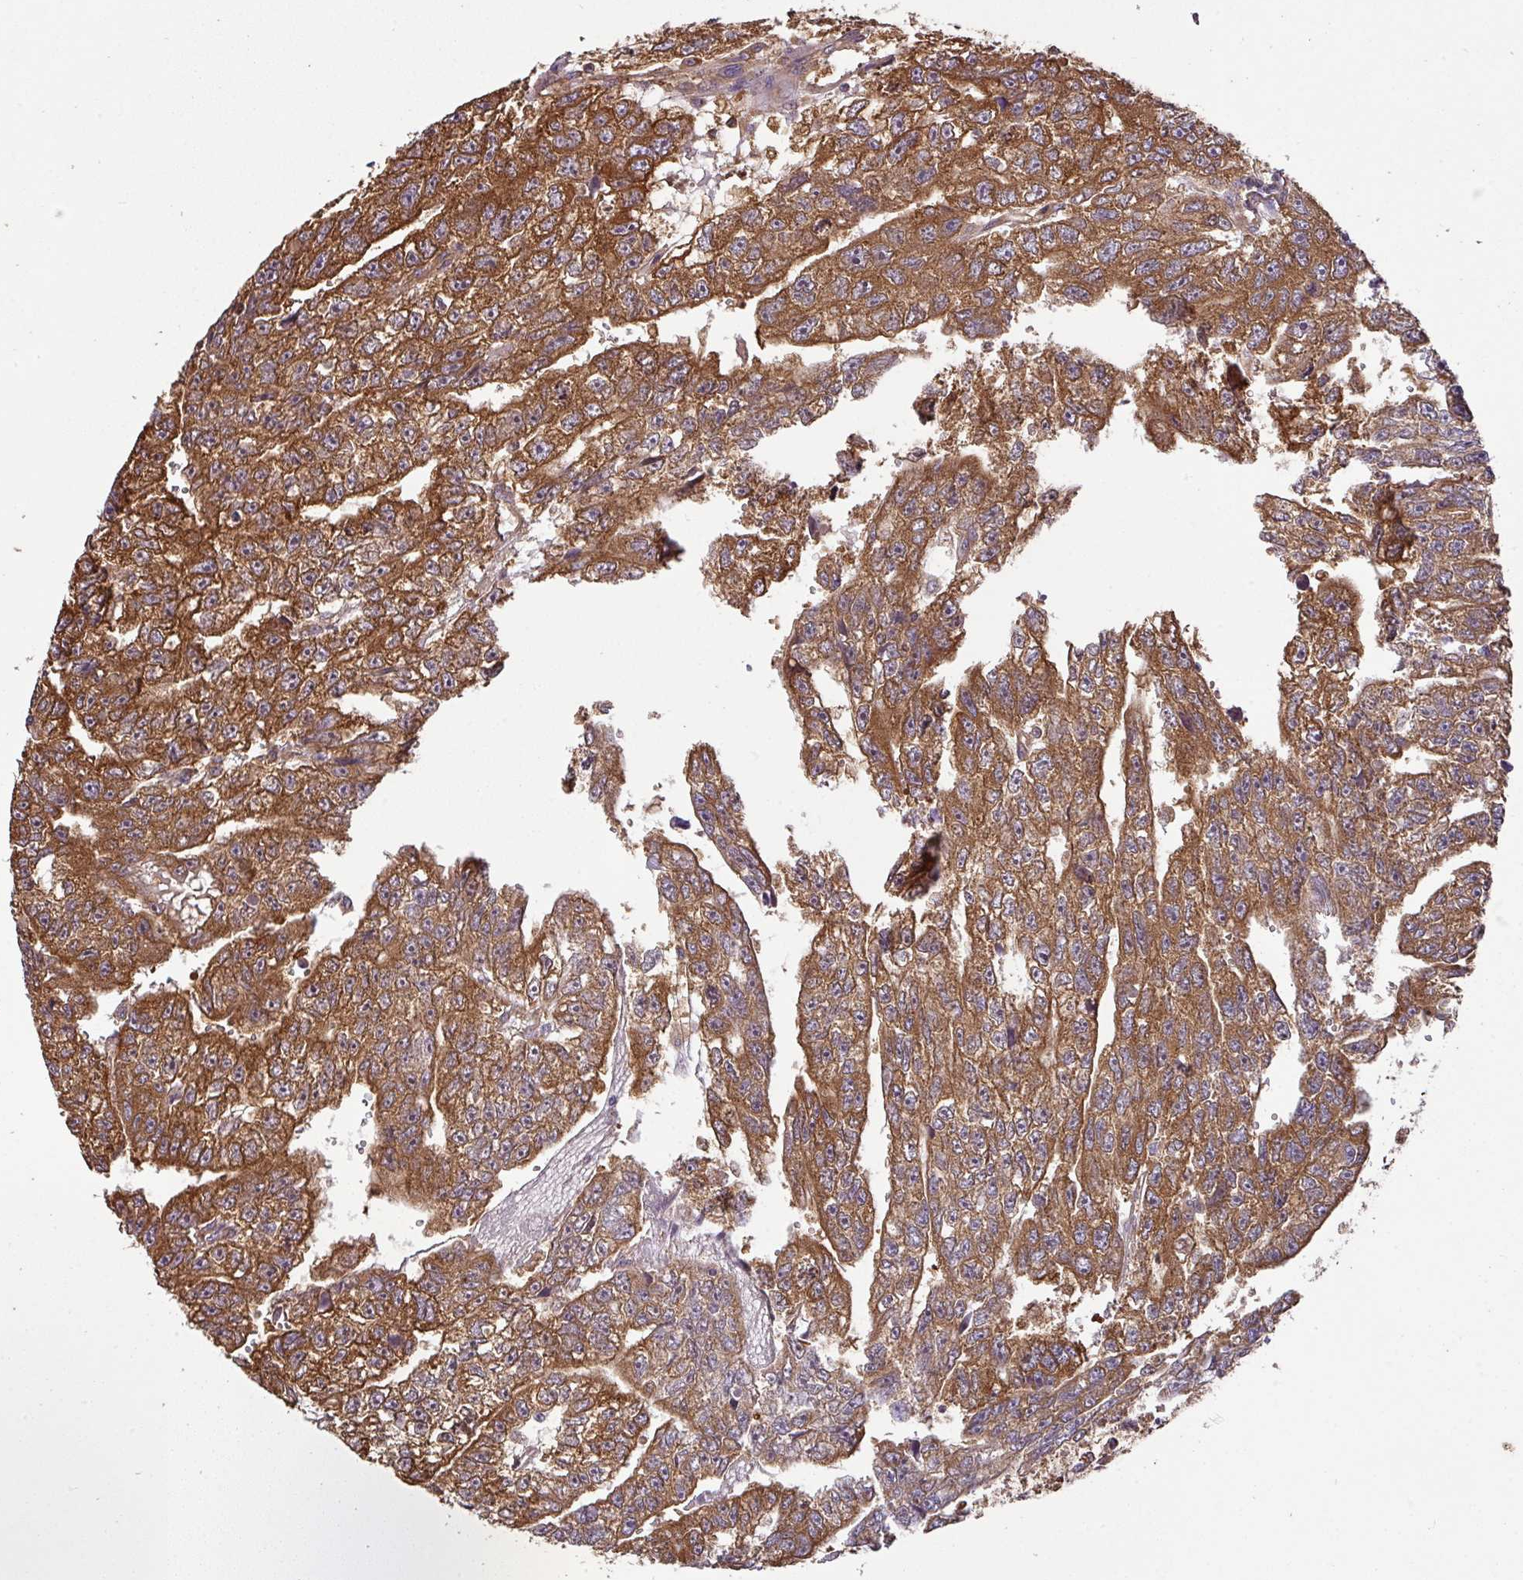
{"staining": {"intensity": "strong", "quantity": ">75%", "location": "cytoplasmic/membranous"}, "tissue": "testis cancer", "cell_type": "Tumor cells", "image_type": "cancer", "snomed": [{"axis": "morphology", "description": "Carcinoma, Embryonal, NOS"}, {"axis": "topography", "description": "Testis"}], "caption": "An IHC micrograph of tumor tissue is shown. Protein staining in brown highlights strong cytoplasmic/membranous positivity in embryonal carcinoma (testis) within tumor cells. The protein is stained brown, and the nuclei are stained in blue (DAB (3,3'-diaminobenzidine) IHC with brightfield microscopy, high magnification).", "gene": "GSPT1", "patient": {"sex": "male", "age": 20}}